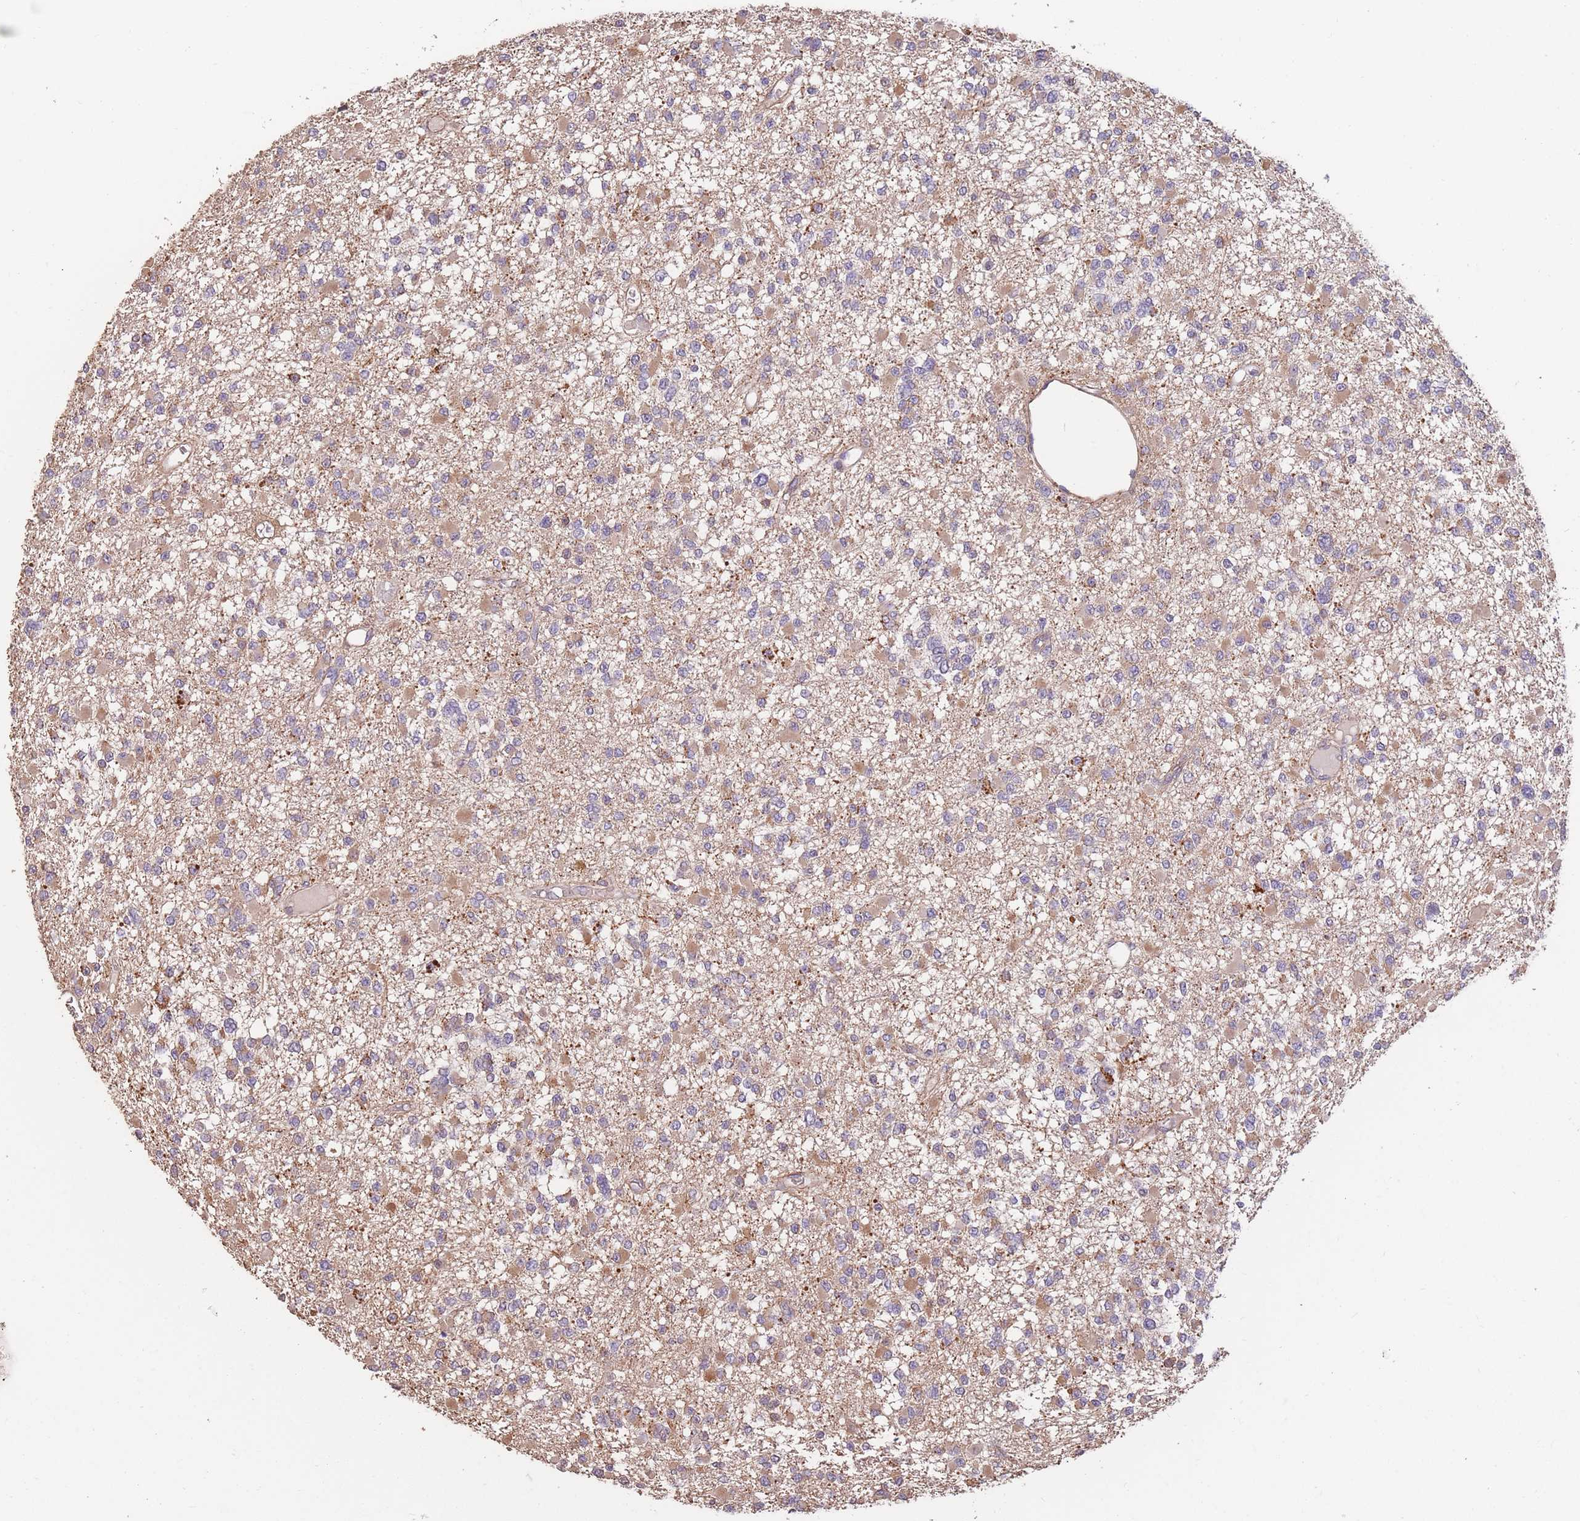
{"staining": {"intensity": "weak", "quantity": "25%-75%", "location": "cytoplasmic/membranous"}, "tissue": "glioma", "cell_type": "Tumor cells", "image_type": "cancer", "snomed": [{"axis": "morphology", "description": "Glioma, malignant, Low grade"}, {"axis": "topography", "description": "Brain"}], "caption": "Immunohistochemical staining of human malignant glioma (low-grade) shows low levels of weak cytoplasmic/membranous expression in approximately 25%-75% of tumor cells.", "gene": "NLRC4", "patient": {"sex": "female", "age": 22}}